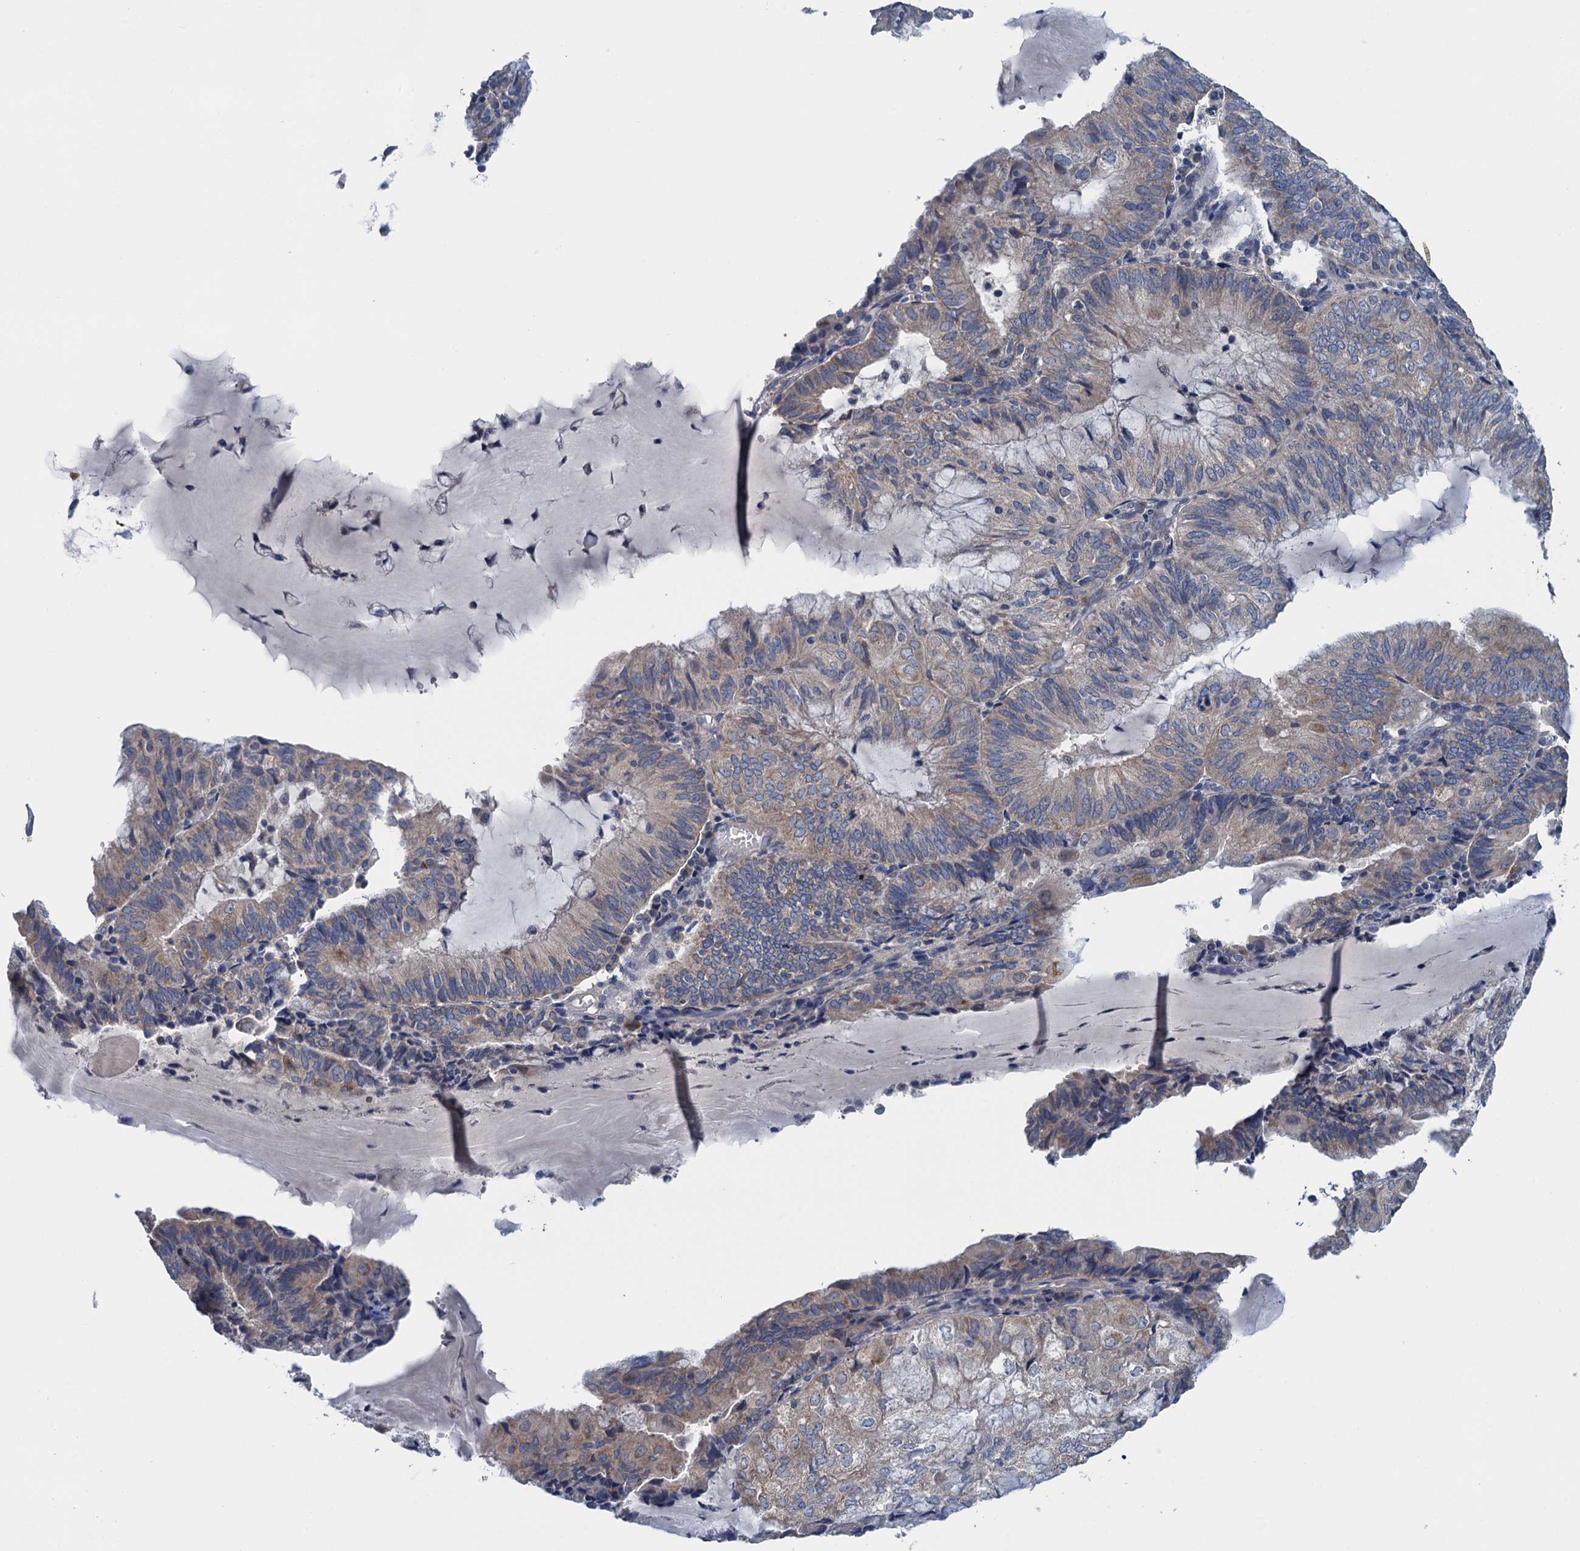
{"staining": {"intensity": "weak", "quantity": "<25%", "location": "cytoplasmic/membranous"}, "tissue": "endometrial cancer", "cell_type": "Tumor cells", "image_type": "cancer", "snomed": [{"axis": "morphology", "description": "Adenocarcinoma, NOS"}, {"axis": "topography", "description": "Endometrium"}], "caption": "The micrograph exhibits no staining of tumor cells in adenocarcinoma (endometrial).", "gene": "CTU2", "patient": {"sex": "female", "age": 81}}